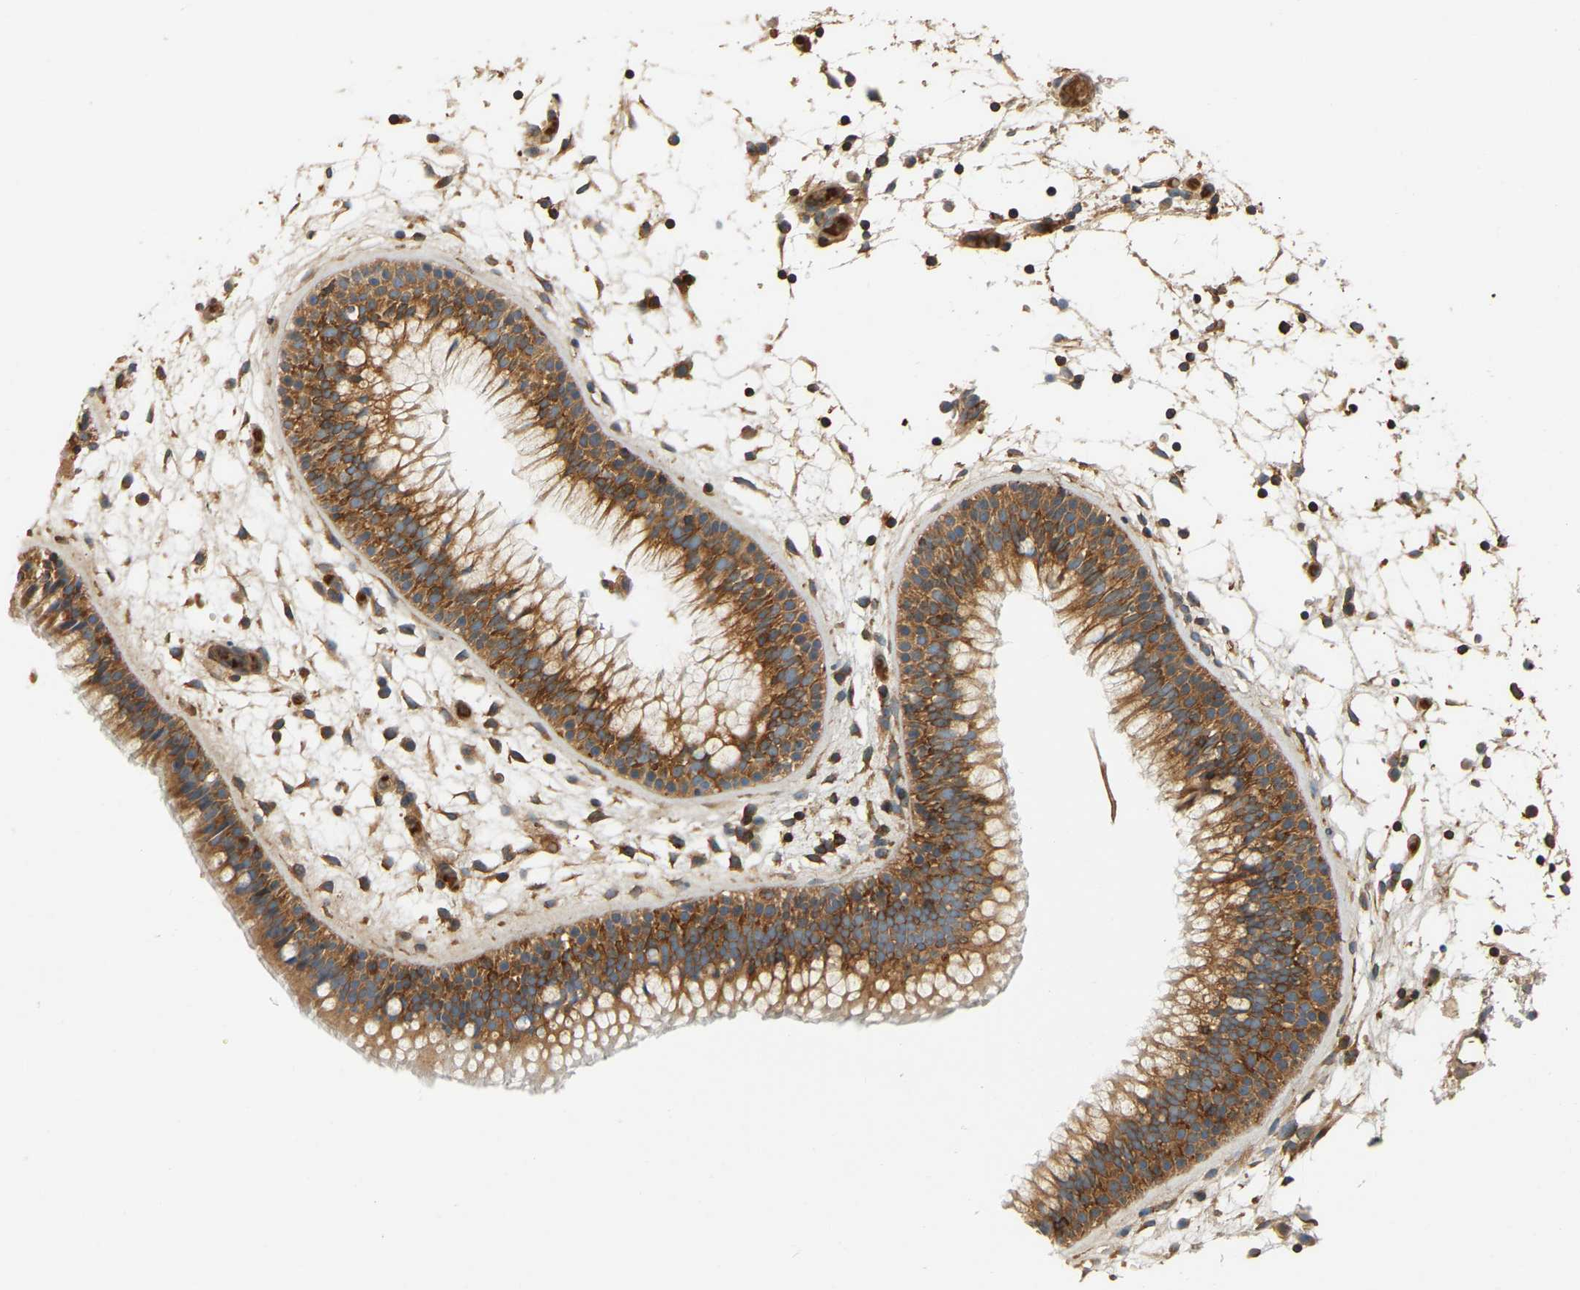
{"staining": {"intensity": "moderate", "quantity": ">75%", "location": "cytoplasmic/membranous"}, "tissue": "nasopharynx", "cell_type": "Respiratory epithelial cells", "image_type": "normal", "snomed": [{"axis": "morphology", "description": "Normal tissue, NOS"}, {"axis": "morphology", "description": "Inflammation, NOS"}, {"axis": "topography", "description": "Nasopharynx"}], "caption": "Nasopharynx stained with a protein marker demonstrates moderate staining in respiratory epithelial cells.", "gene": "AKAP13", "patient": {"sex": "male", "age": 48}}